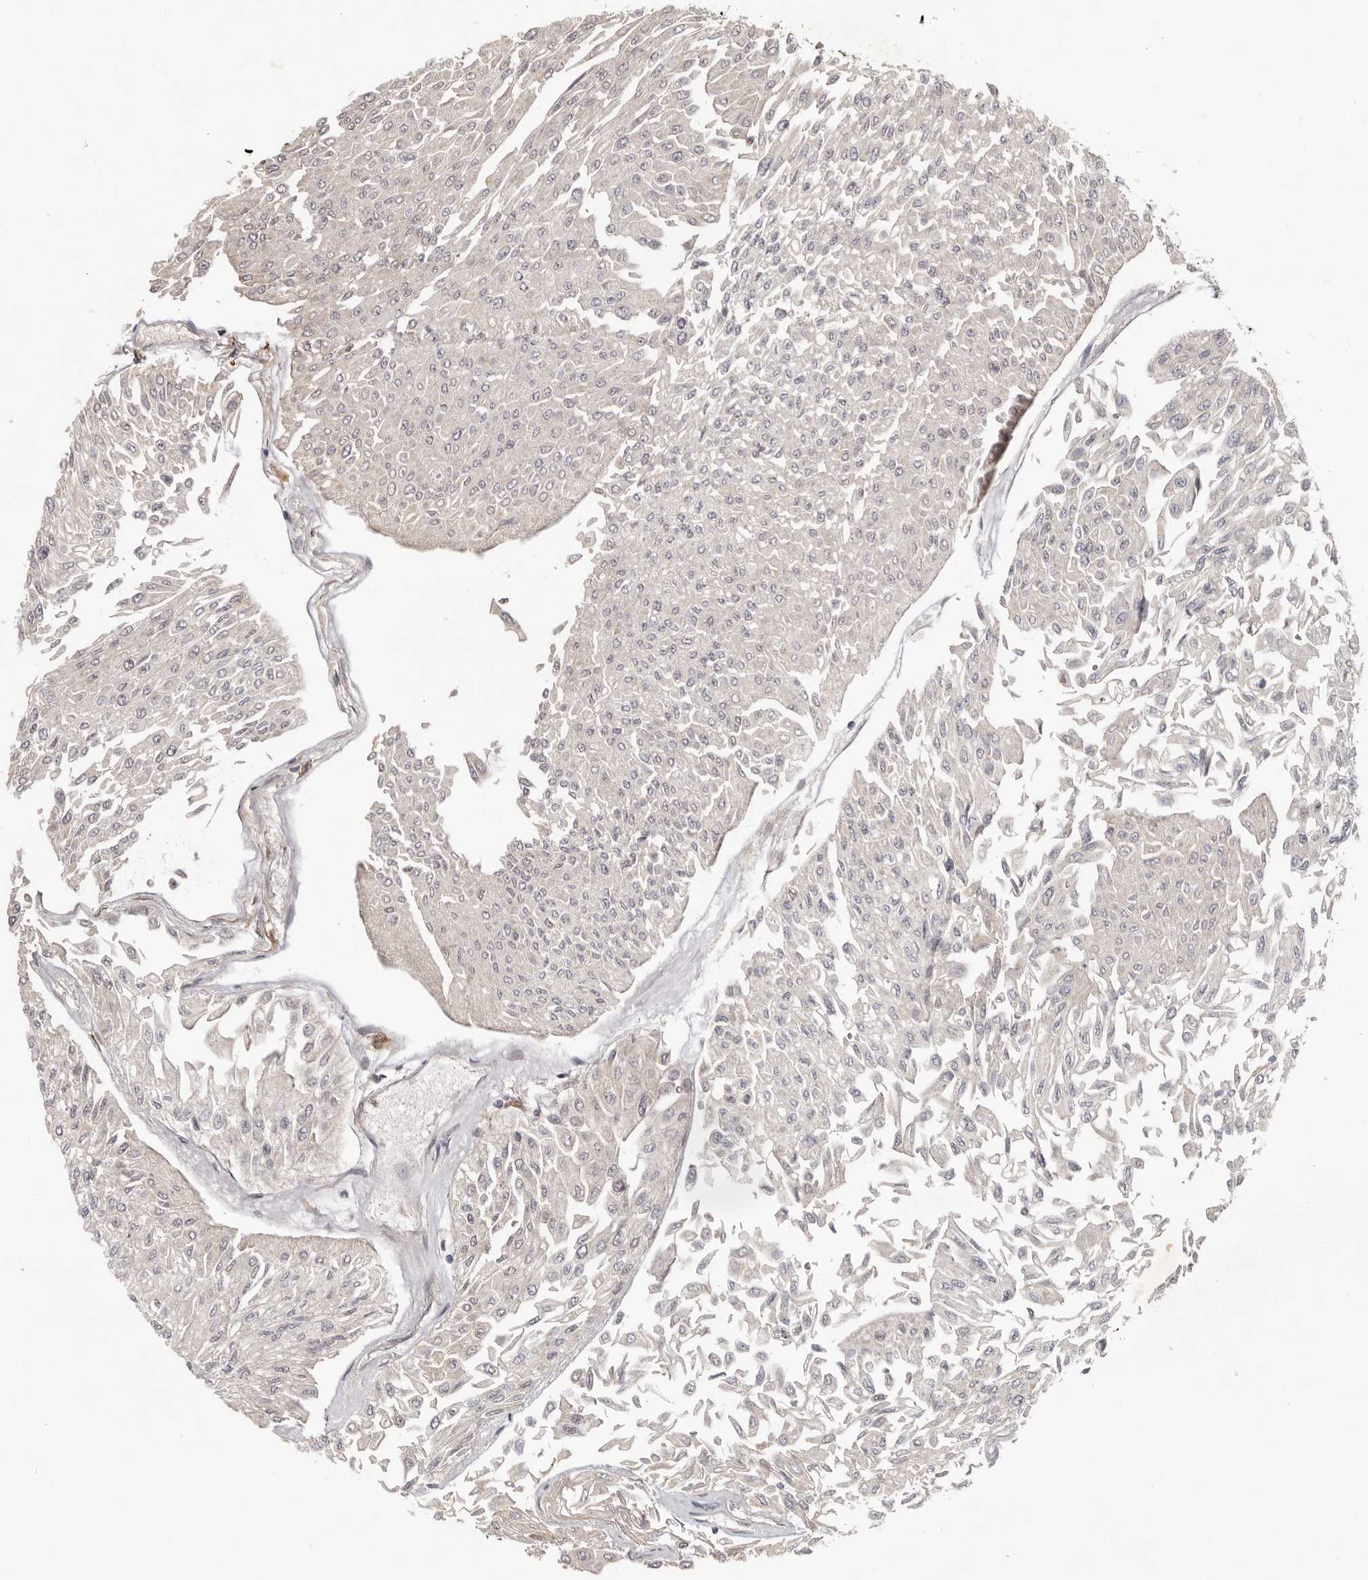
{"staining": {"intensity": "negative", "quantity": "none", "location": "none"}, "tissue": "urothelial cancer", "cell_type": "Tumor cells", "image_type": "cancer", "snomed": [{"axis": "morphology", "description": "Urothelial carcinoma, Low grade"}, {"axis": "topography", "description": "Urinary bladder"}], "caption": "Tumor cells show no significant protein expression in urothelial cancer. (DAB IHC, high magnification).", "gene": "ANKRD44", "patient": {"sex": "male", "age": 67}}